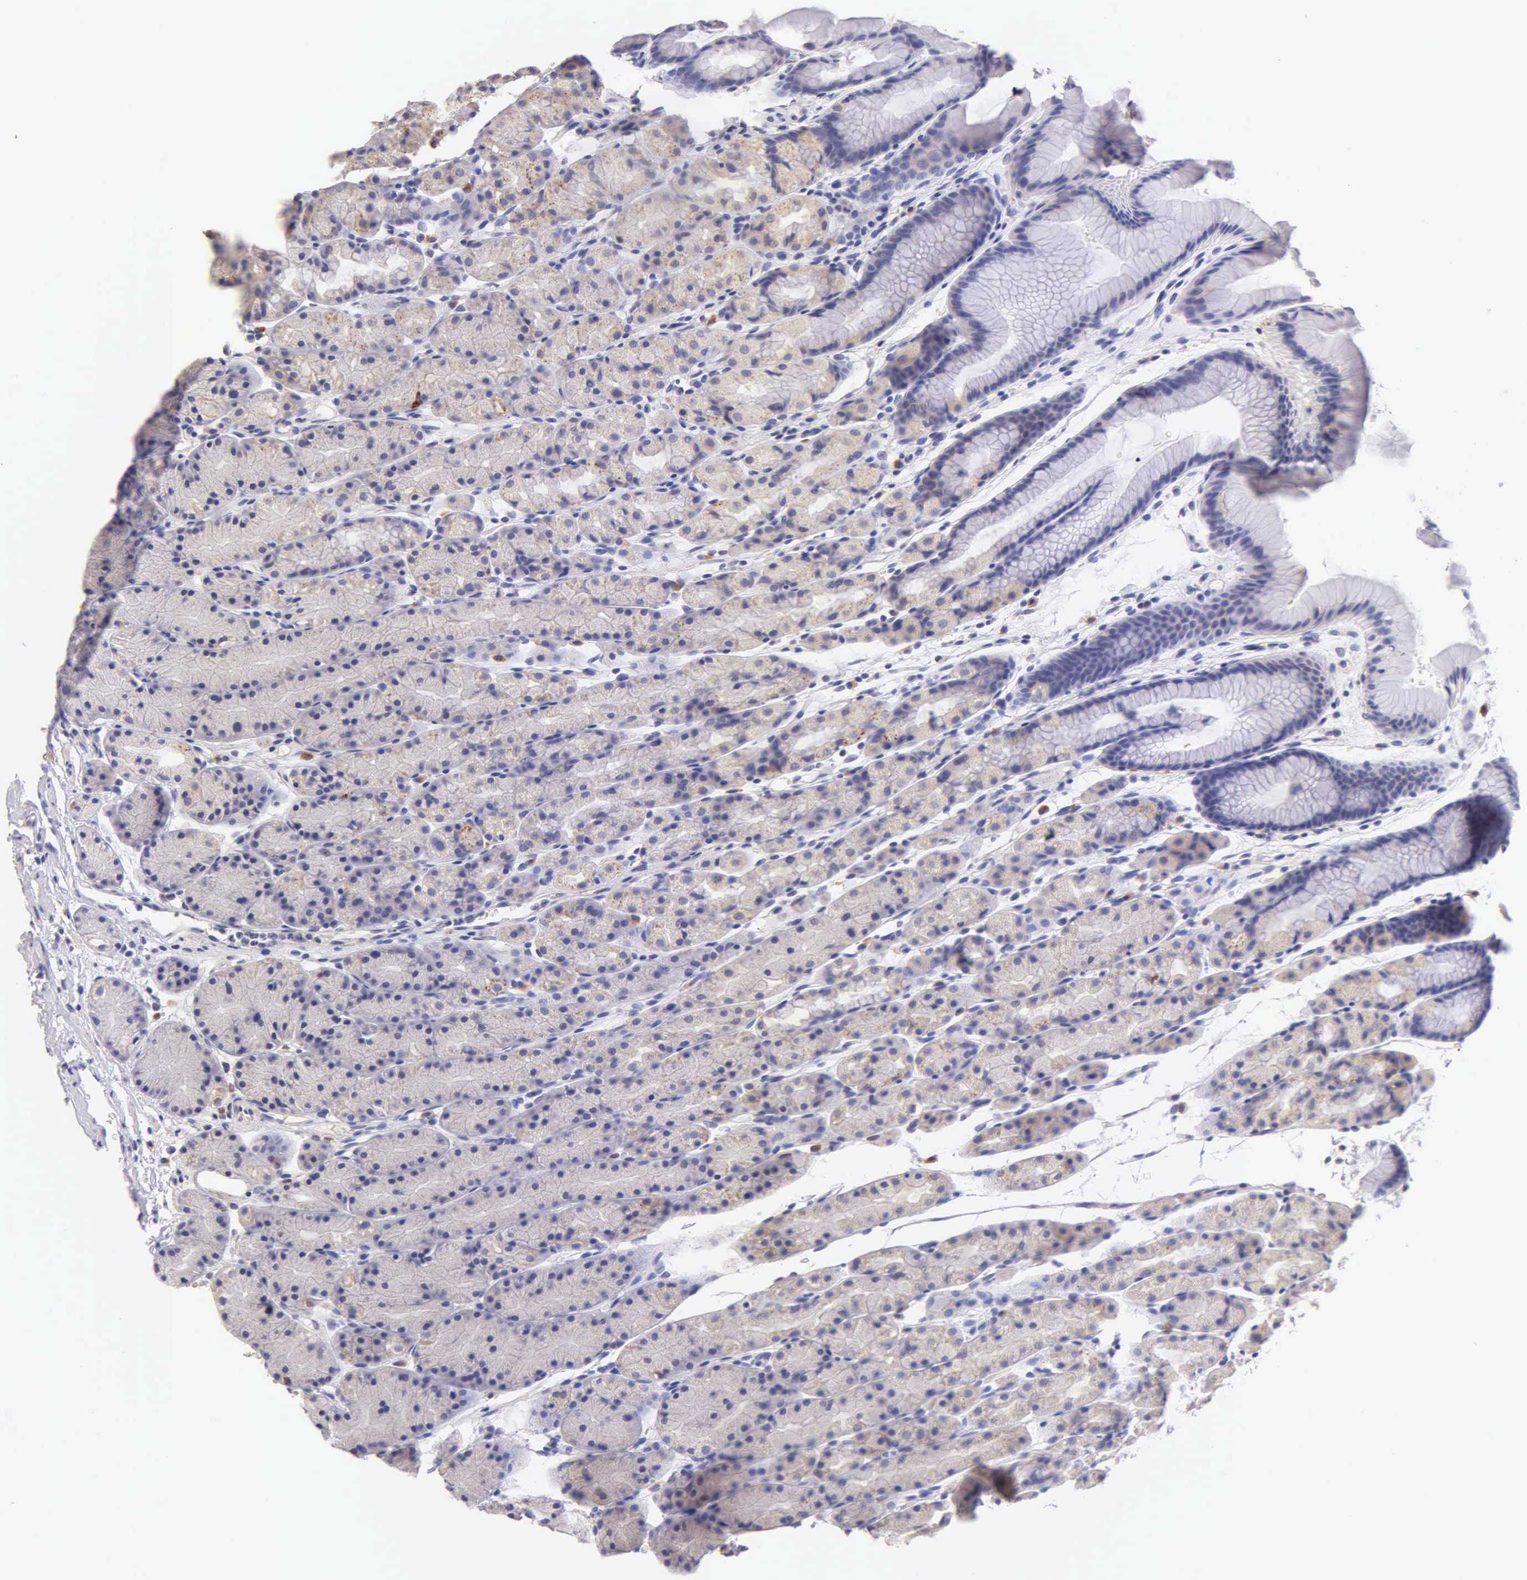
{"staining": {"intensity": "weak", "quantity": "25%-75%", "location": "cytoplasmic/membranous"}, "tissue": "stomach", "cell_type": "Glandular cells", "image_type": "normal", "snomed": [{"axis": "morphology", "description": "Normal tissue, NOS"}, {"axis": "topography", "description": "Esophagus"}, {"axis": "topography", "description": "Stomach, upper"}], "caption": "Protein staining shows weak cytoplasmic/membranous positivity in about 25%-75% of glandular cells in normal stomach.", "gene": "ESR1", "patient": {"sex": "male", "age": 47}}